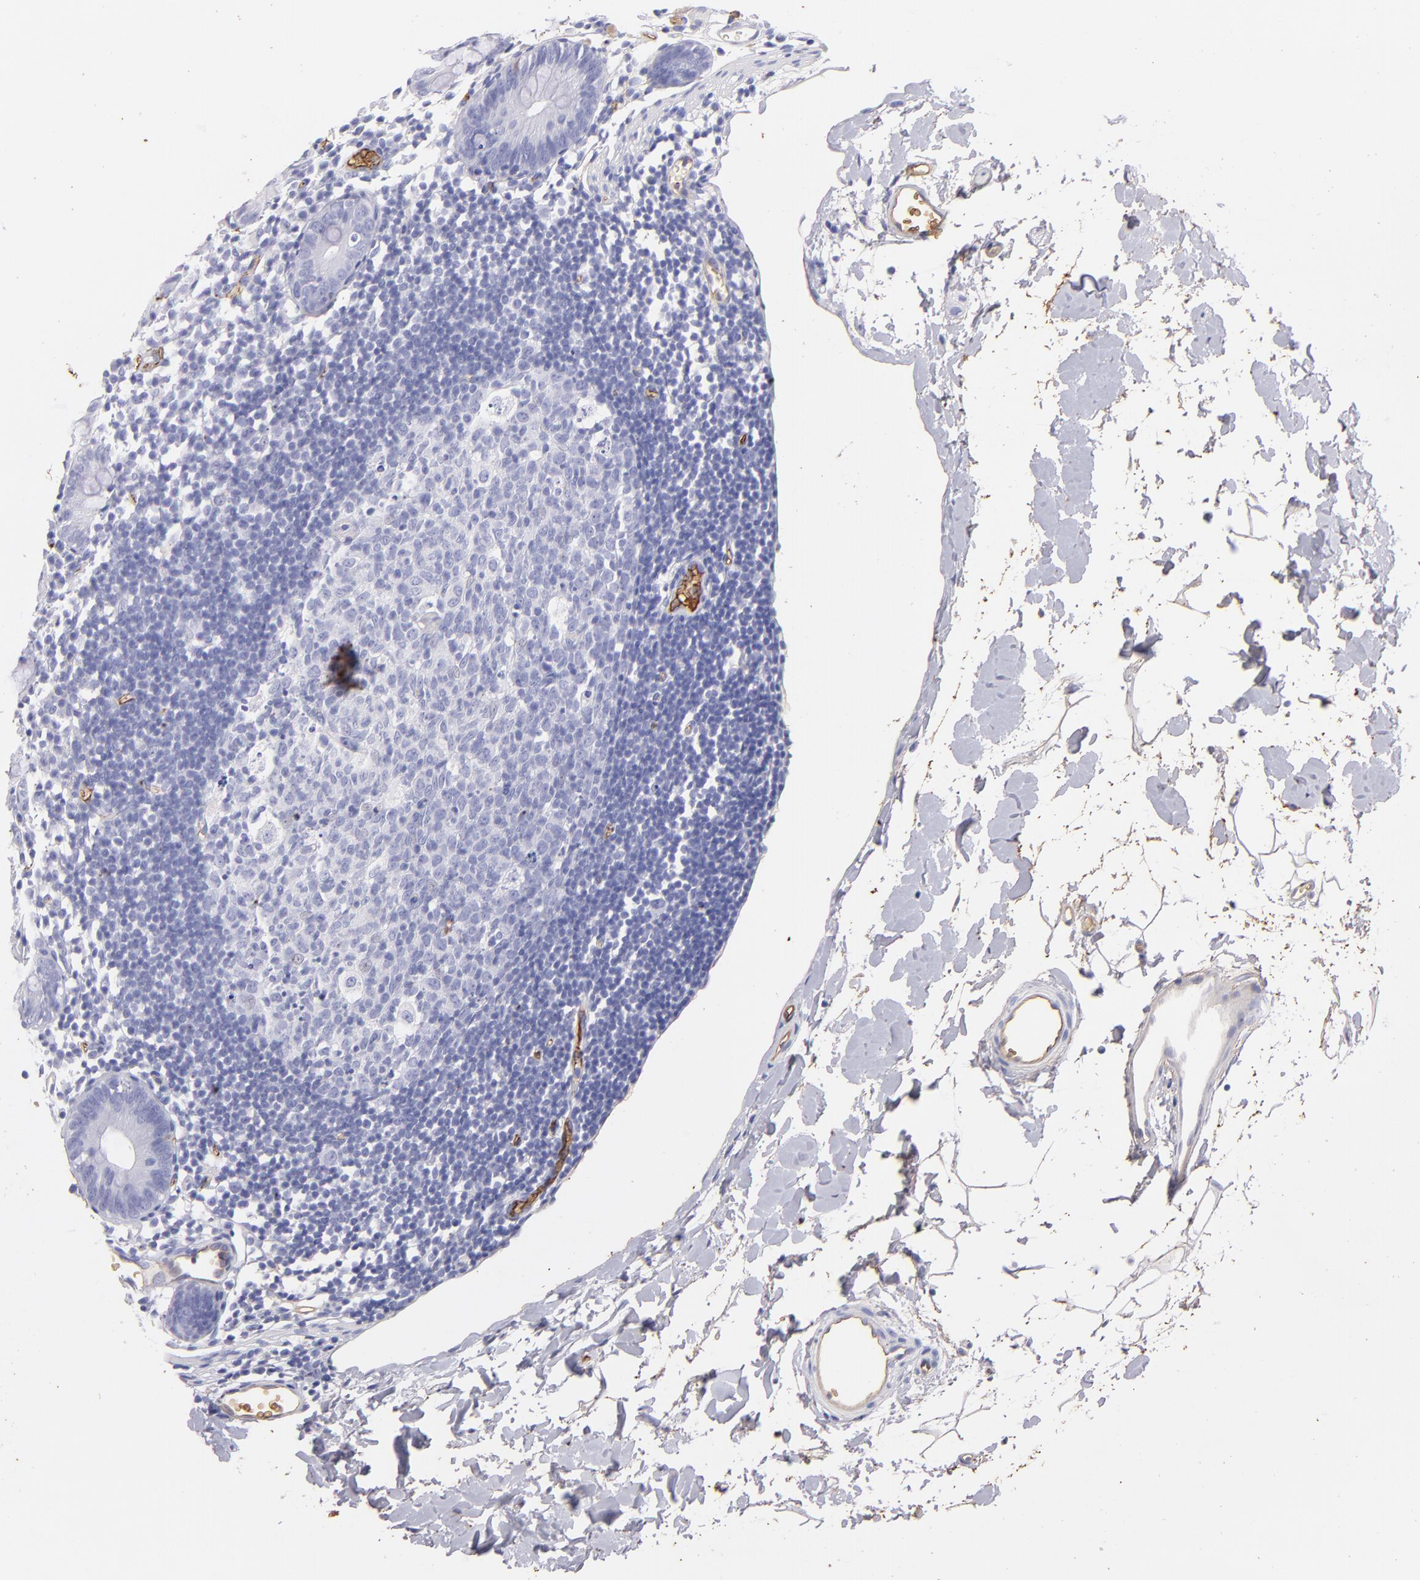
{"staining": {"intensity": "moderate", "quantity": ">75%", "location": "cytoplasmic/membranous"}, "tissue": "colon", "cell_type": "Endothelial cells", "image_type": "normal", "snomed": [{"axis": "morphology", "description": "Normal tissue, NOS"}, {"axis": "topography", "description": "Colon"}], "caption": "High-power microscopy captured an immunohistochemistry image of benign colon, revealing moderate cytoplasmic/membranous staining in about >75% of endothelial cells. (brown staining indicates protein expression, while blue staining denotes nuclei).", "gene": "FGB", "patient": {"sex": "male", "age": 14}}